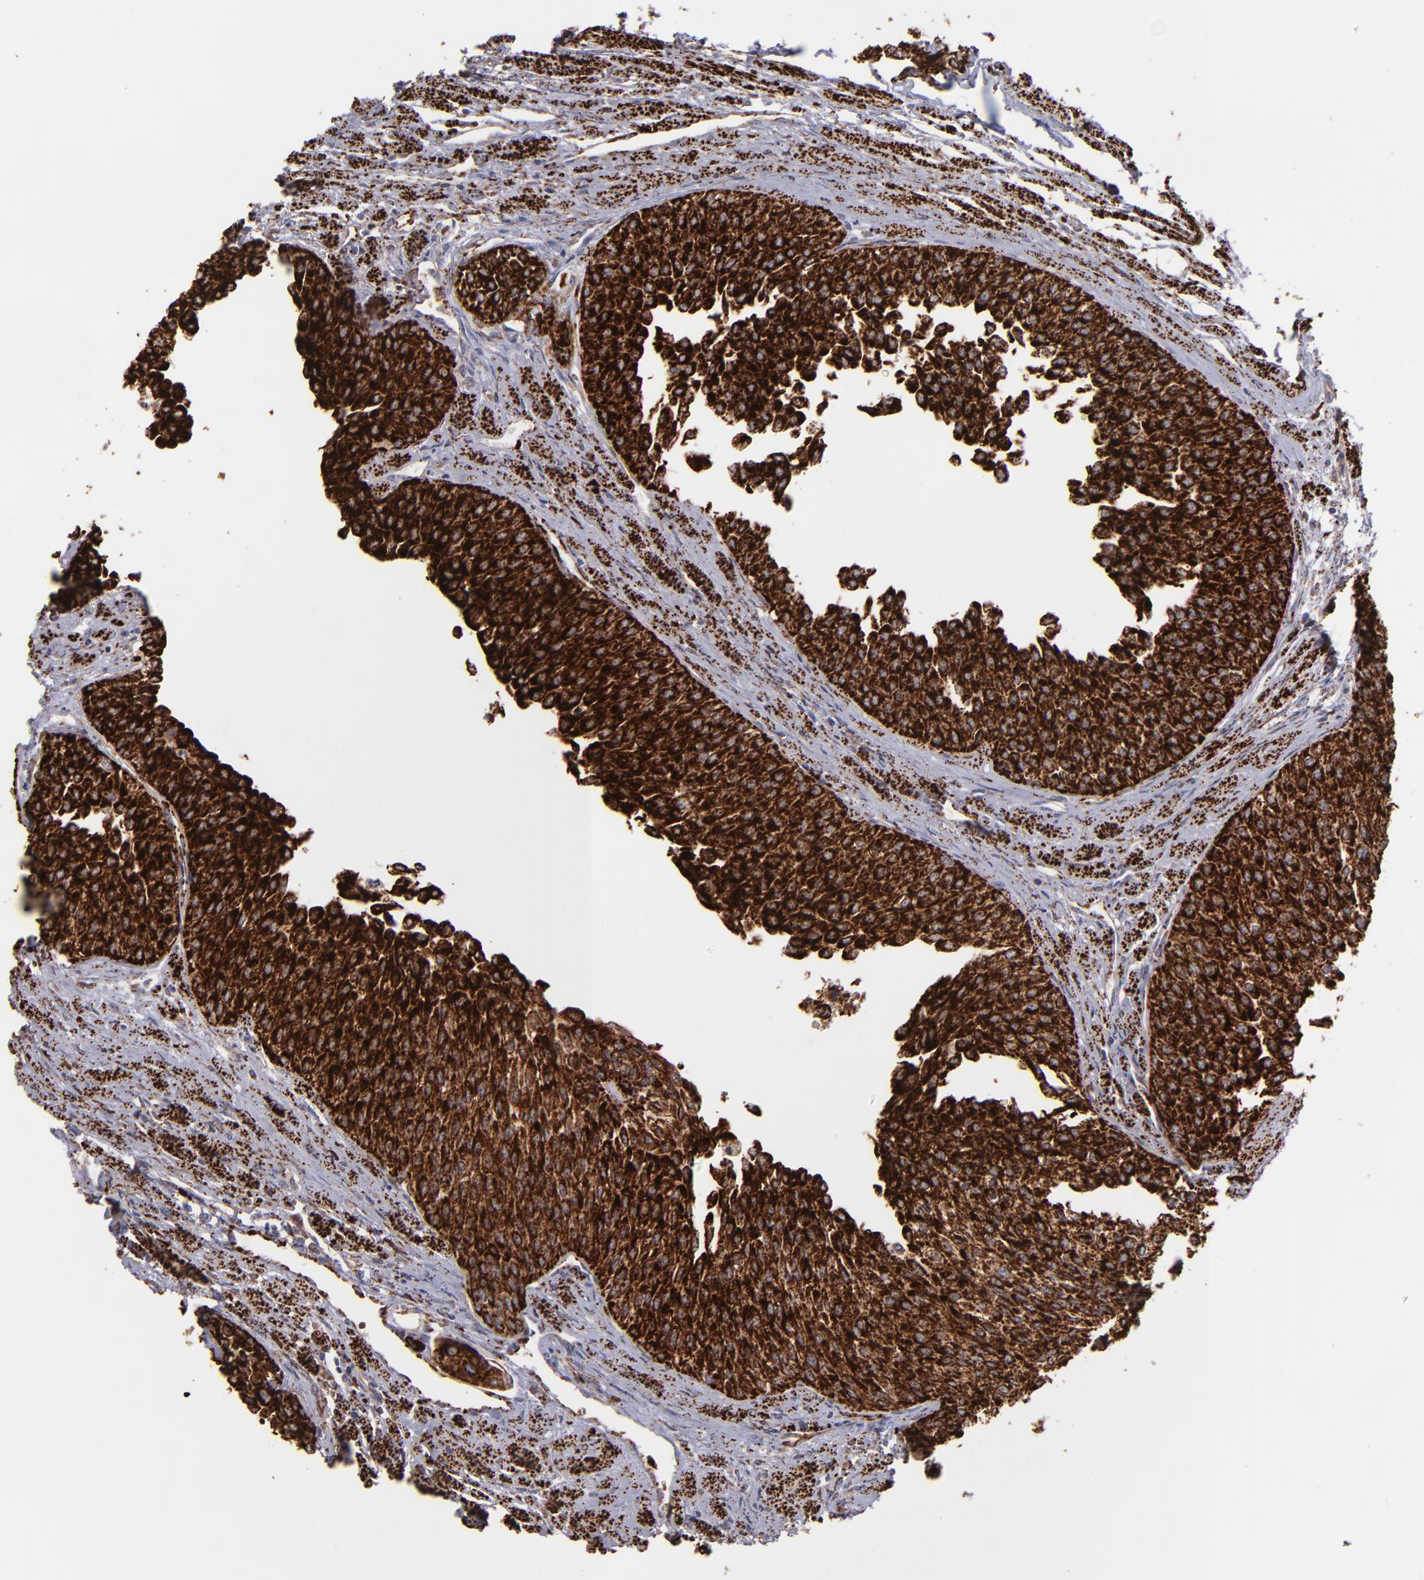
{"staining": {"intensity": "strong", "quantity": ">75%", "location": "cytoplasmic/membranous"}, "tissue": "urothelial cancer", "cell_type": "Tumor cells", "image_type": "cancer", "snomed": [{"axis": "morphology", "description": "Urothelial carcinoma, Low grade"}, {"axis": "topography", "description": "Urinary bladder"}], "caption": "Immunohistochemical staining of low-grade urothelial carcinoma reveals high levels of strong cytoplasmic/membranous protein staining in approximately >75% of tumor cells.", "gene": "MAOB", "patient": {"sex": "female", "age": 73}}